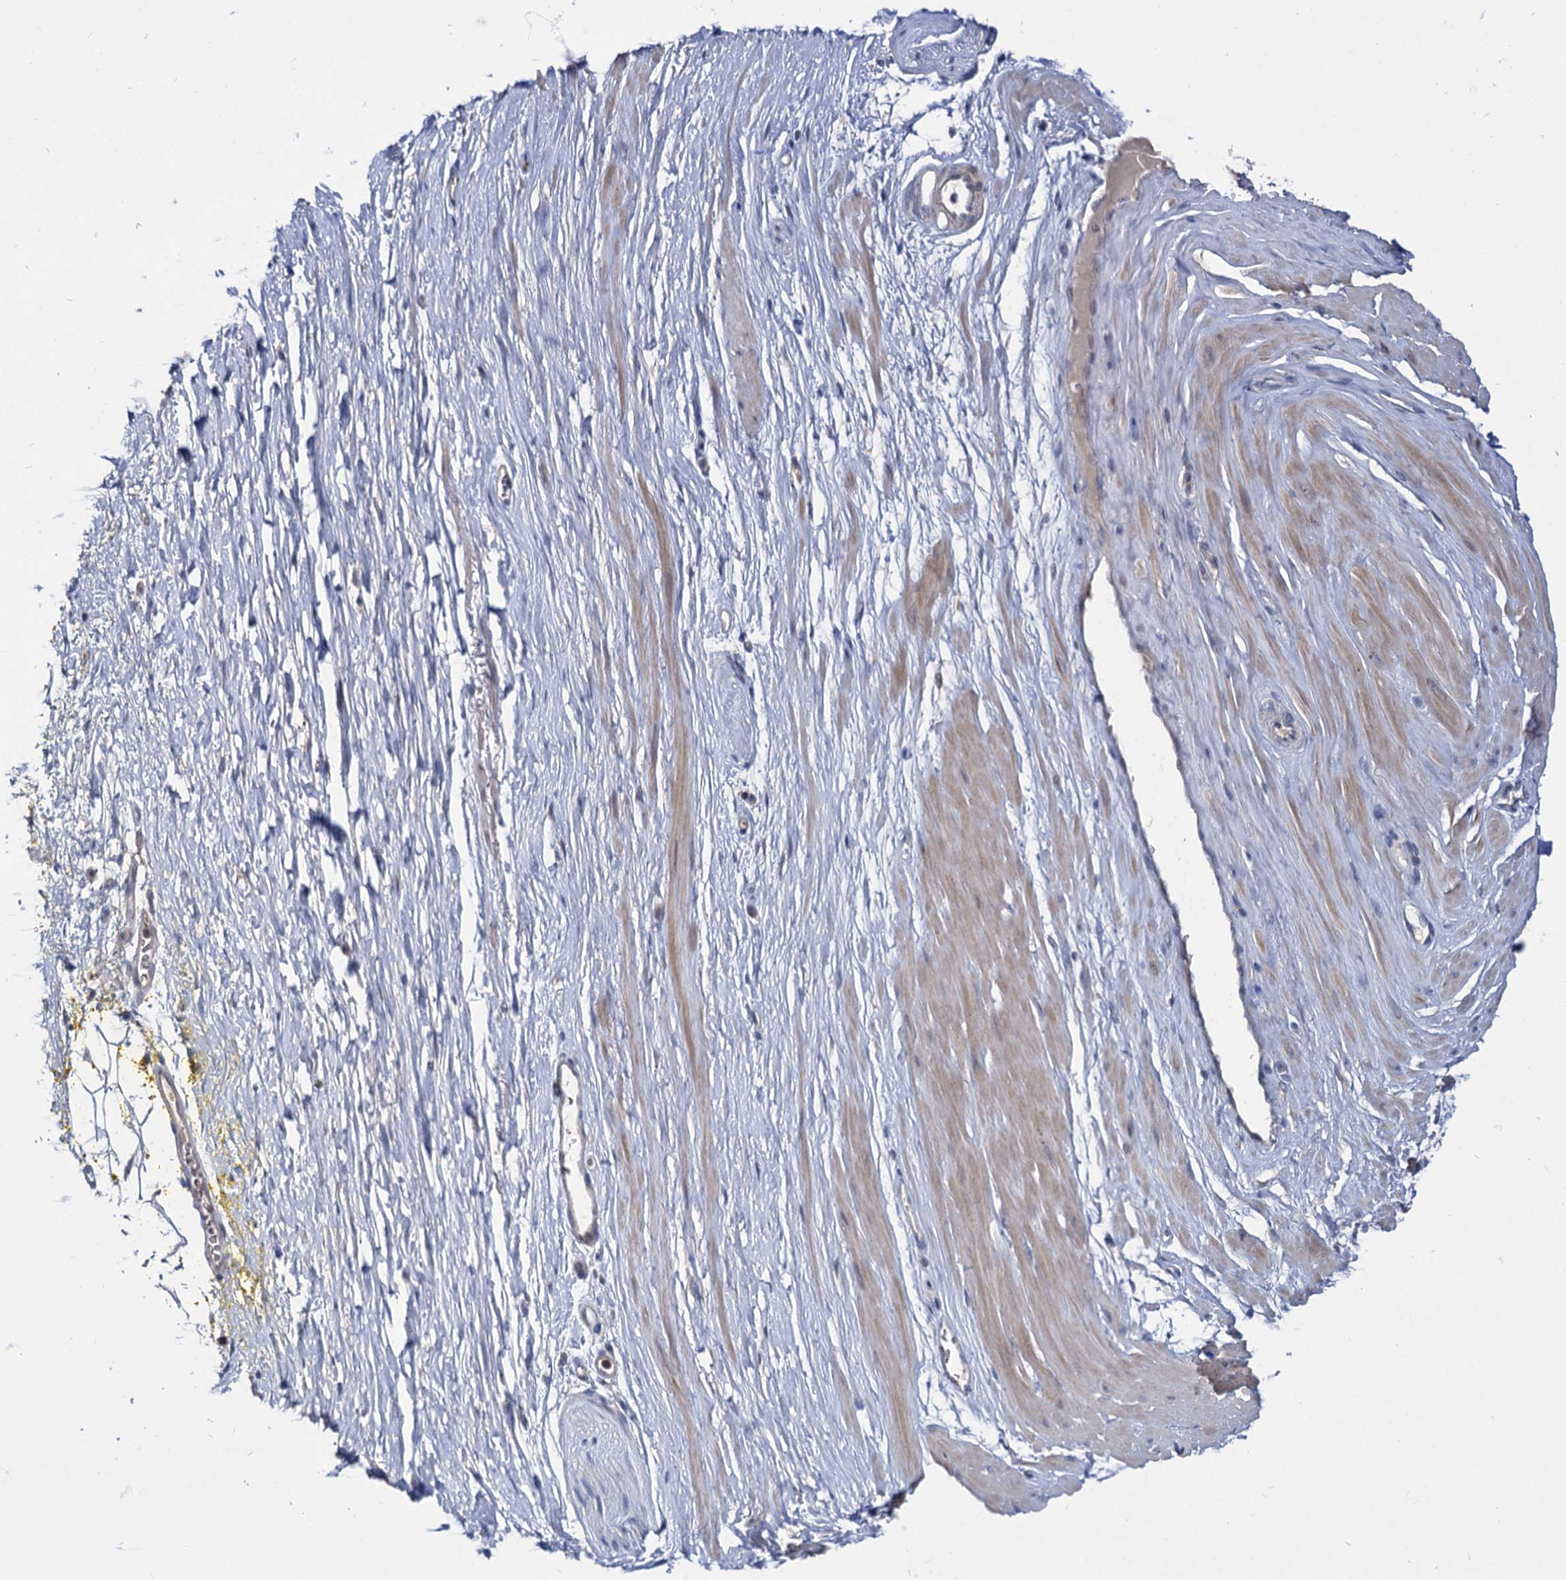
{"staining": {"intensity": "negative", "quantity": "none", "location": "none"}, "tissue": "adipose tissue", "cell_type": "Adipocytes", "image_type": "normal", "snomed": [{"axis": "morphology", "description": "Normal tissue, NOS"}, {"axis": "morphology", "description": "Adenocarcinoma, Low grade"}, {"axis": "topography", "description": "Prostate"}, {"axis": "topography", "description": "Peripheral nerve tissue"}], "caption": "DAB immunohistochemical staining of unremarkable human adipose tissue exhibits no significant expression in adipocytes. (Immunohistochemistry, brightfield microscopy, high magnification).", "gene": "NEK10", "patient": {"sex": "male", "age": 63}}